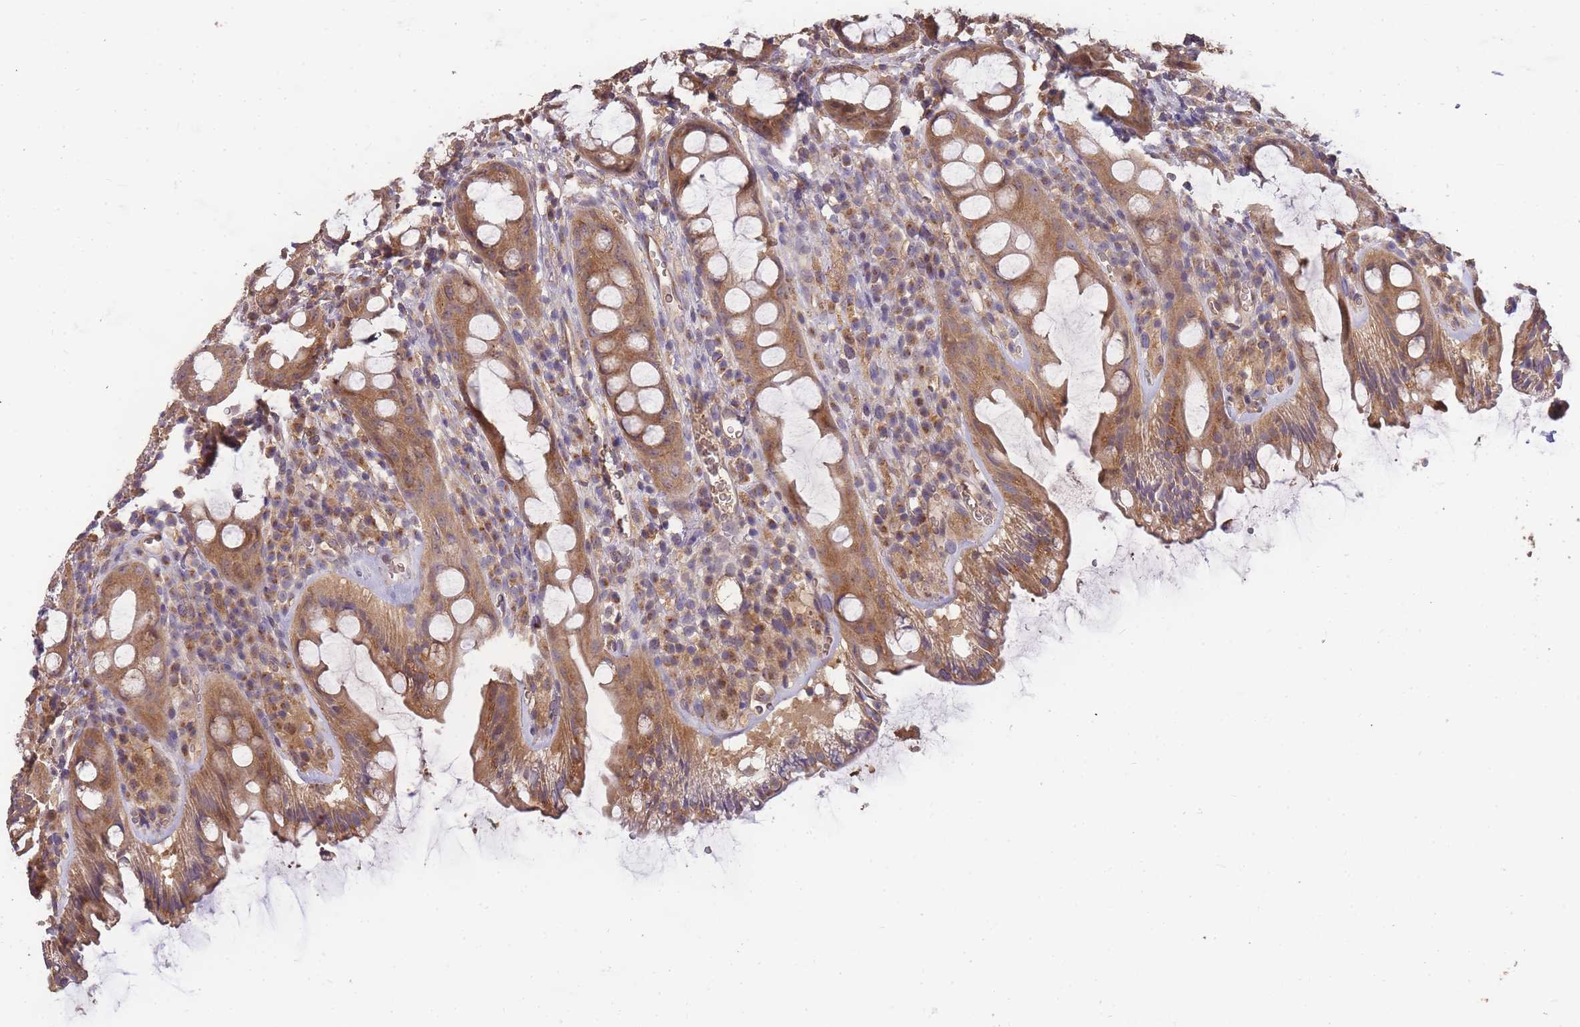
{"staining": {"intensity": "moderate", "quantity": ">75%", "location": "cytoplasmic/membranous"}, "tissue": "rectum", "cell_type": "Glandular cells", "image_type": "normal", "snomed": [{"axis": "morphology", "description": "Normal tissue, NOS"}, {"axis": "topography", "description": "Rectum"}], "caption": "Protein staining of normal rectum displays moderate cytoplasmic/membranous staining in about >75% of glandular cells.", "gene": "CDKN2AIPNL", "patient": {"sex": "female", "age": 57}}